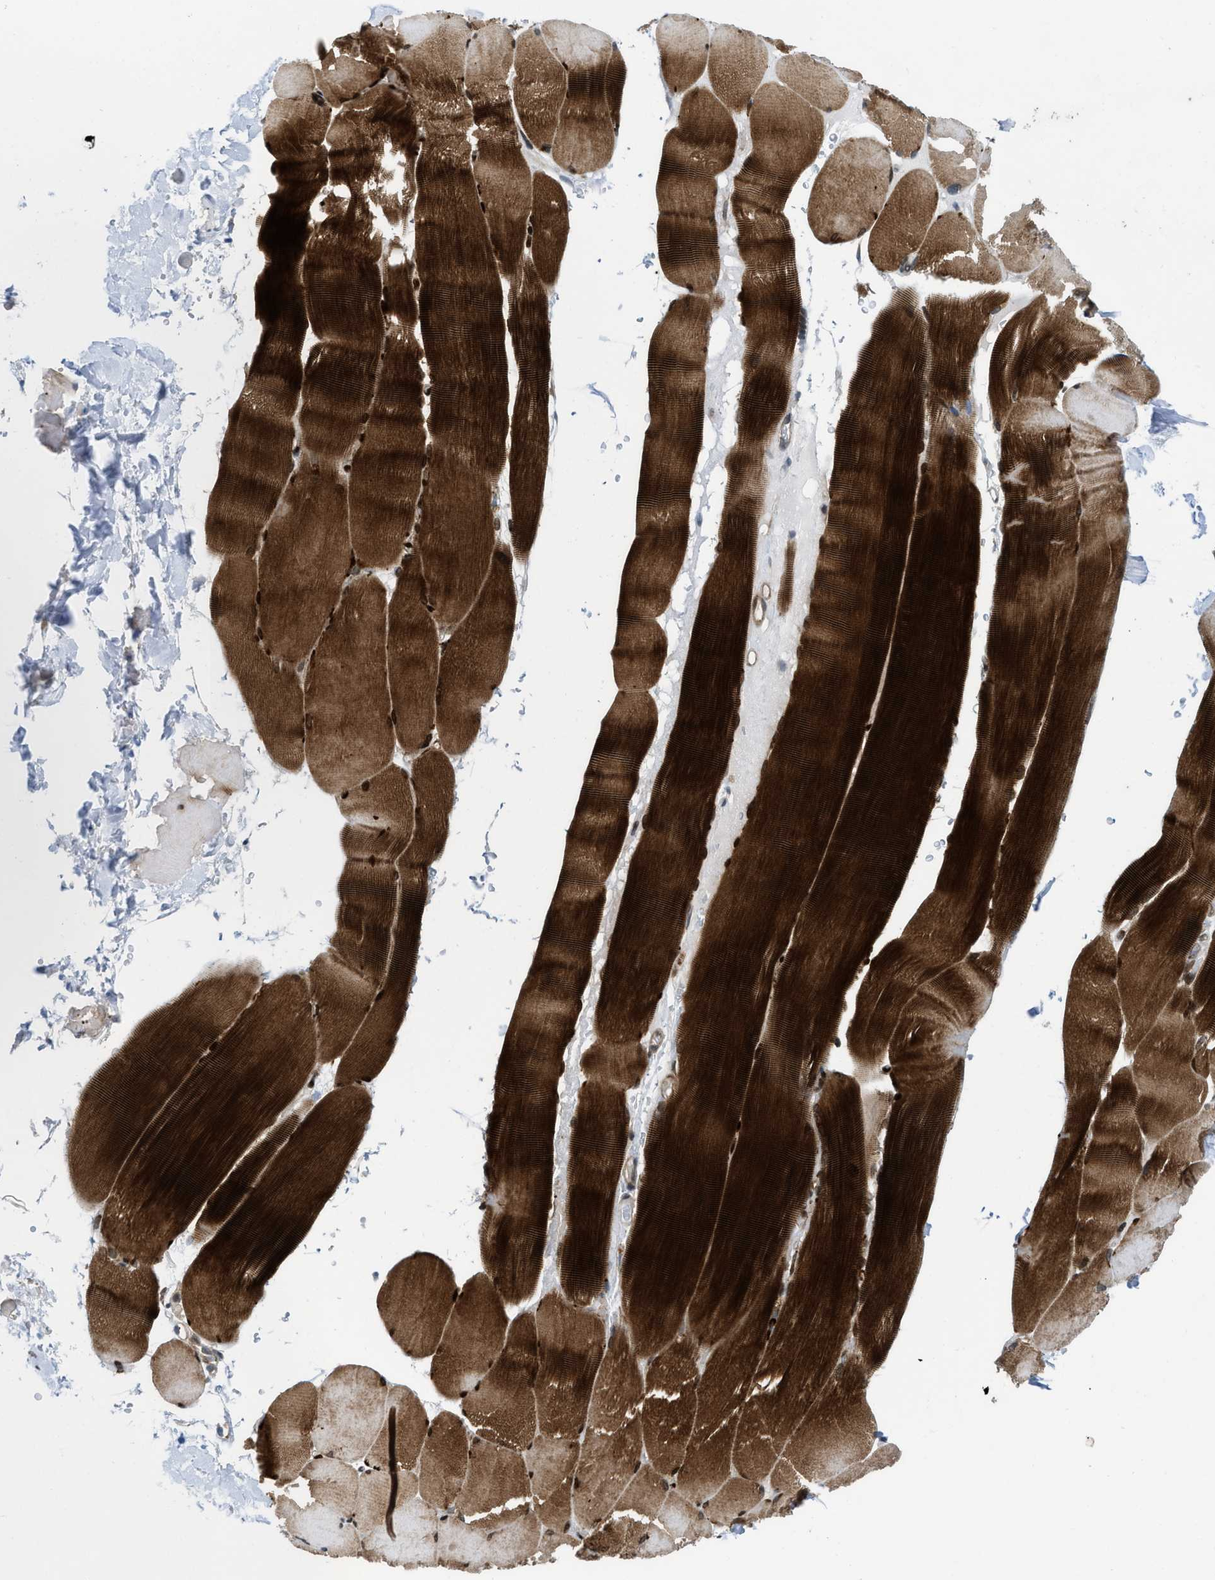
{"staining": {"intensity": "strong", "quantity": ">75%", "location": "cytoplasmic/membranous,nuclear"}, "tissue": "skeletal muscle", "cell_type": "Myocytes", "image_type": "normal", "snomed": [{"axis": "morphology", "description": "Normal tissue, NOS"}, {"axis": "topography", "description": "Skin"}, {"axis": "topography", "description": "Skeletal muscle"}], "caption": "Protein expression analysis of unremarkable human skeletal muscle reveals strong cytoplasmic/membranous,nuclear expression in approximately >75% of myocytes. Using DAB (brown) and hematoxylin (blue) stains, captured at high magnification using brightfield microscopy.", "gene": "PDLIM5", "patient": {"sex": "male", "age": 83}}